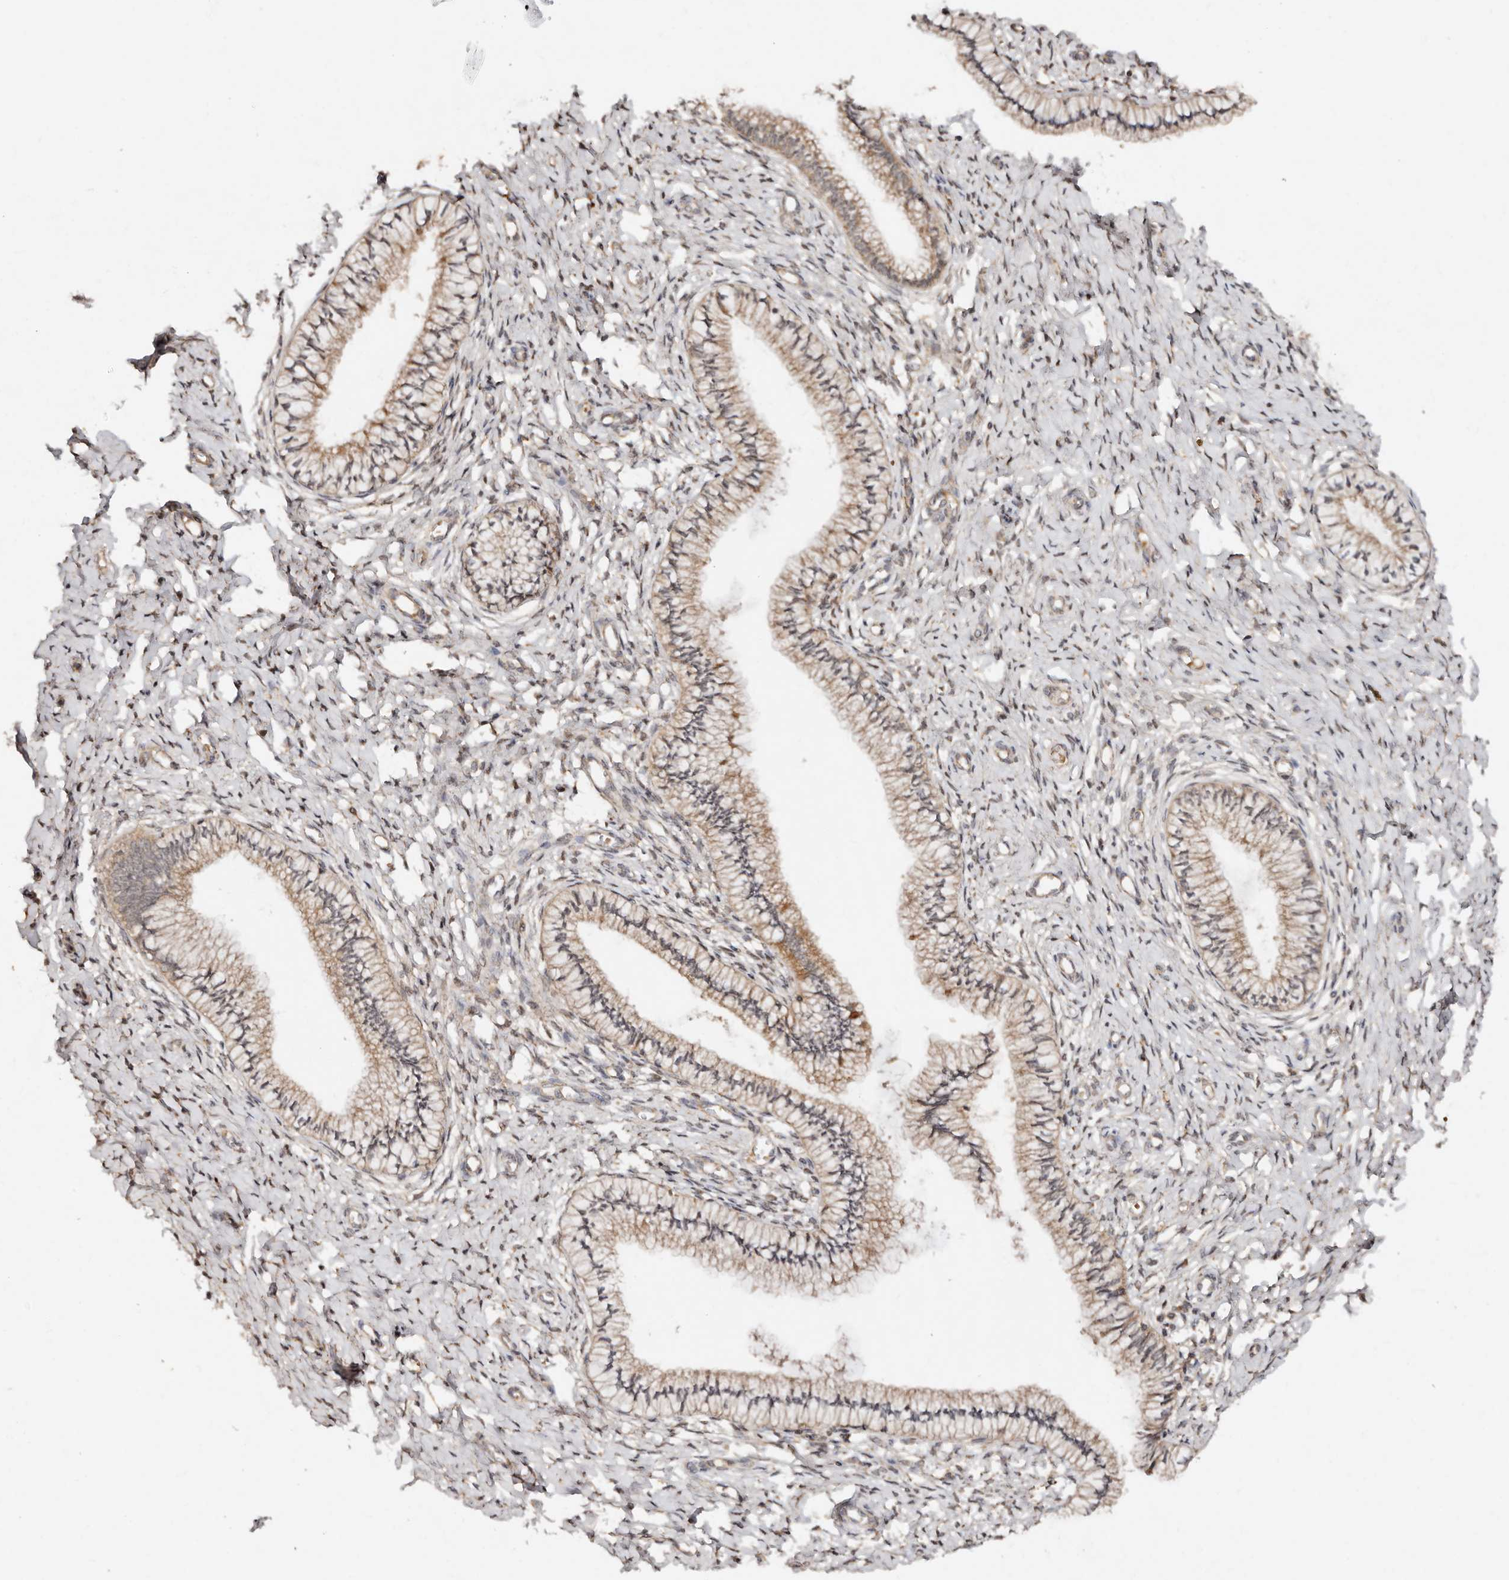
{"staining": {"intensity": "moderate", "quantity": ">75%", "location": "cytoplasmic/membranous"}, "tissue": "cervix", "cell_type": "Glandular cells", "image_type": "normal", "snomed": [{"axis": "morphology", "description": "Normal tissue, NOS"}, {"axis": "topography", "description": "Cervix"}], "caption": "Immunohistochemistry (IHC) micrograph of unremarkable cervix: cervix stained using immunohistochemistry (IHC) shows medium levels of moderate protein expression localized specifically in the cytoplasmic/membranous of glandular cells, appearing as a cytoplasmic/membranous brown color.", "gene": "DENND11", "patient": {"sex": "female", "age": 36}}